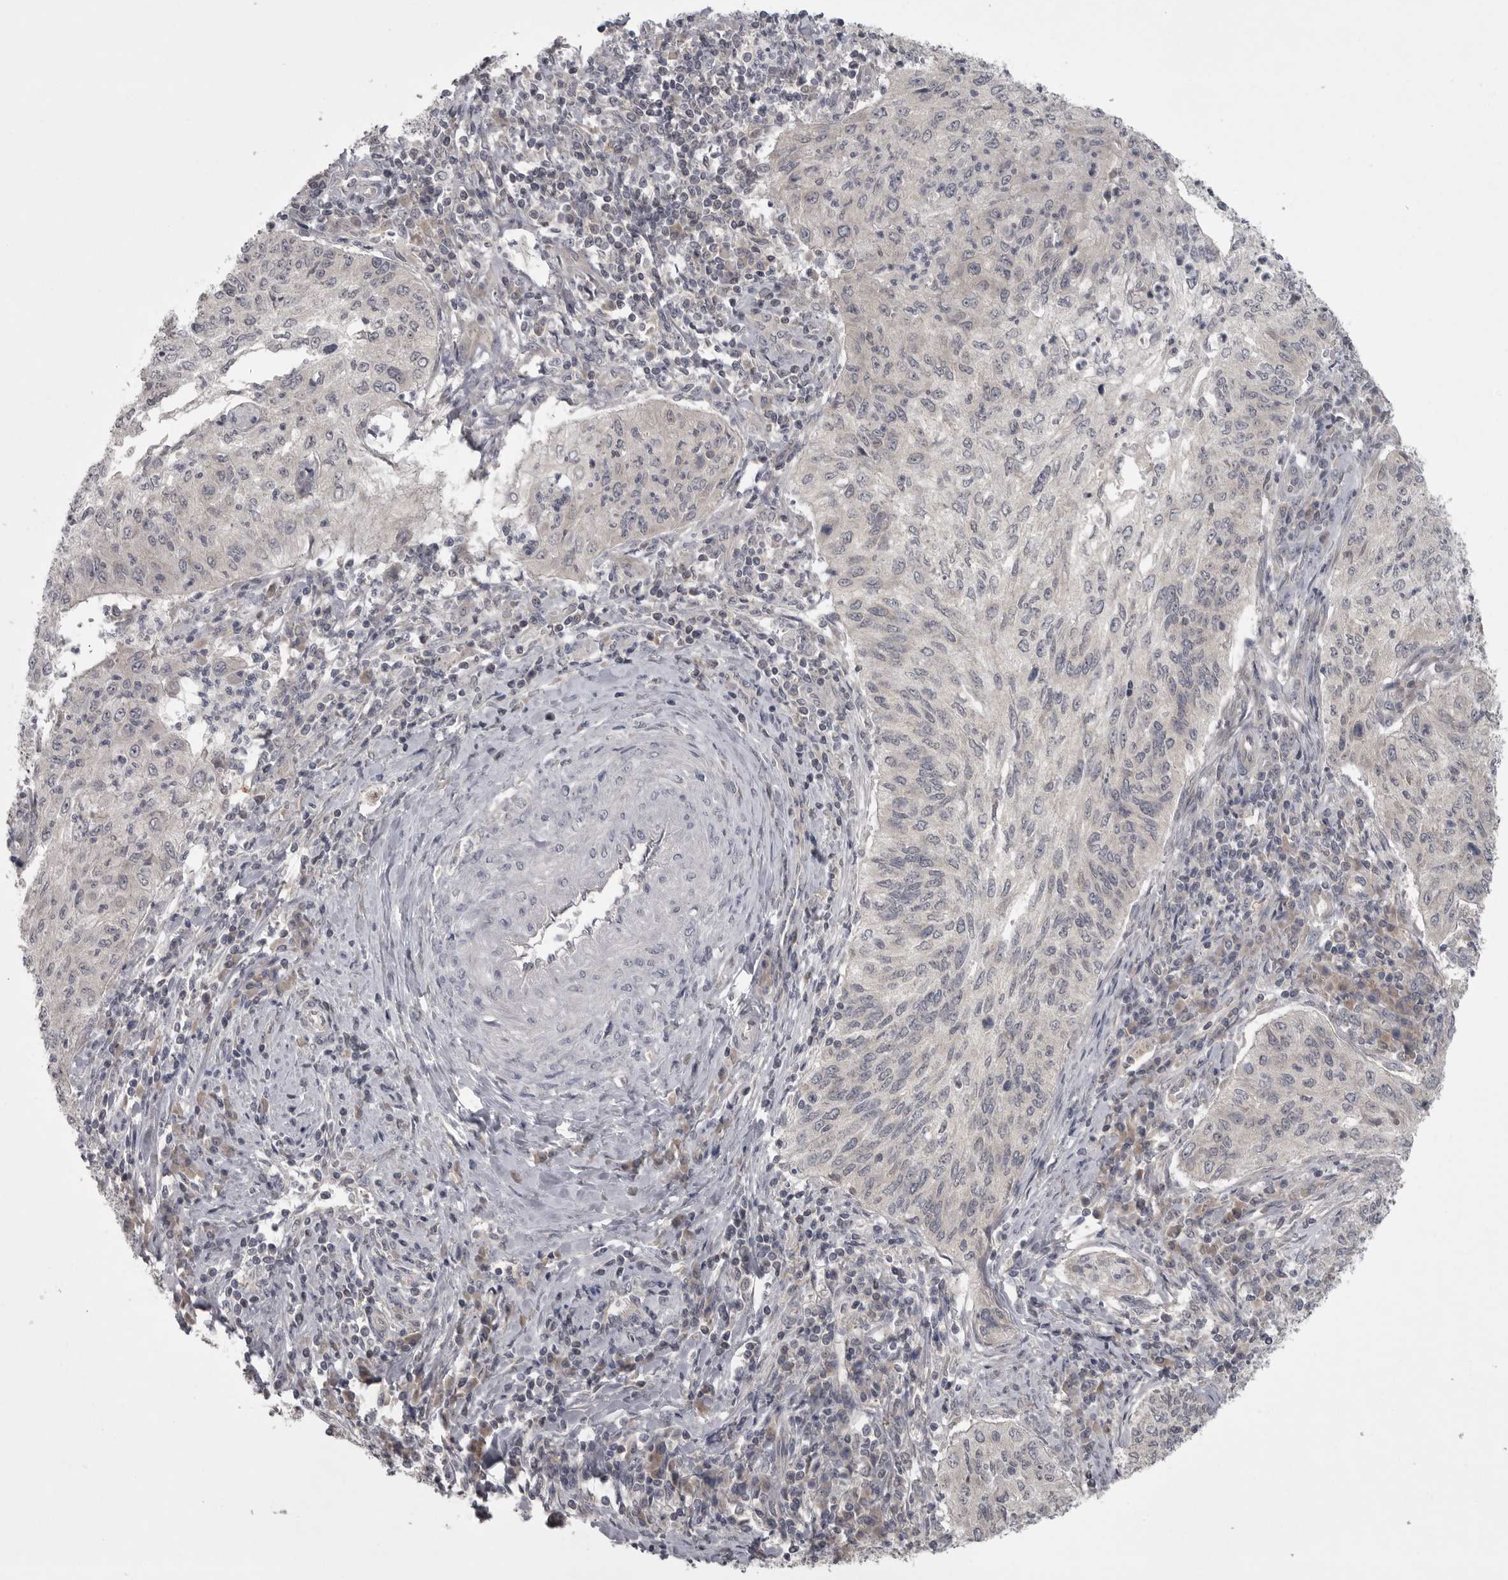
{"staining": {"intensity": "negative", "quantity": "none", "location": "none"}, "tissue": "cervical cancer", "cell_type": "Tumor cells", "image_type": "cancer", "snomed": [{"axis": "morphology", "description": "Squamous cell carcinoma, NOS"}, {"axis": "topography", "description": "Cervix"}], "caption": "IHC of cervical cancer (squamous cell carcinoma) displays no expression in tumor cells. (DAB (3,3'-diaminobenzidine) immunohistochemistry (IHC) with hematoxylin counter stain).", "gene": "PHF13", "patient": {"sex": "female", "age": 30}}